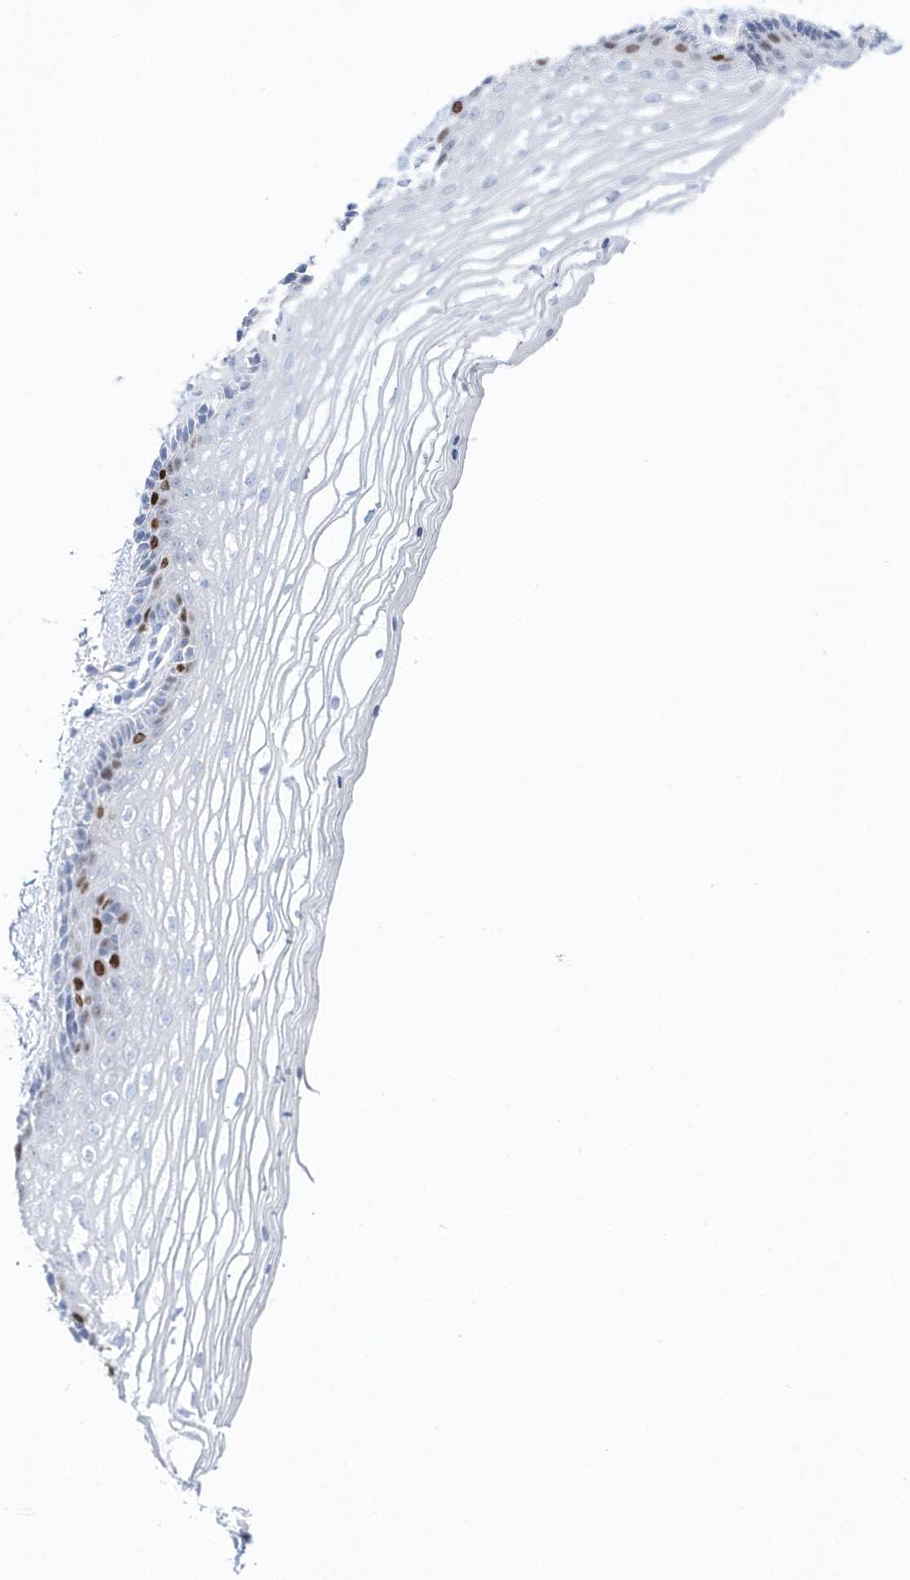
{"staining": {"intensity": "strong", "quantity": "<25%", "location": "nuclear"}, "tissue": "vagina", "cell_type": "Squamous epithelial cells", "image_type": "normal", "snomed": [{"axis": "morphology", "description": "Normal tissue, NOS"}, {"axis": "topography", "description": "Vagina"}], "caption": "Squamous epithelial cells exhibit medium levels of strong nuclear expression in approximately <25% of cells in unremarkable vagina. (DAB (3,3'-diaminobenzidine) IHC with brightfield microscopy, high magnification).", "gene": "TMCO6", "patient": {"sex": "female", "age": 46}}